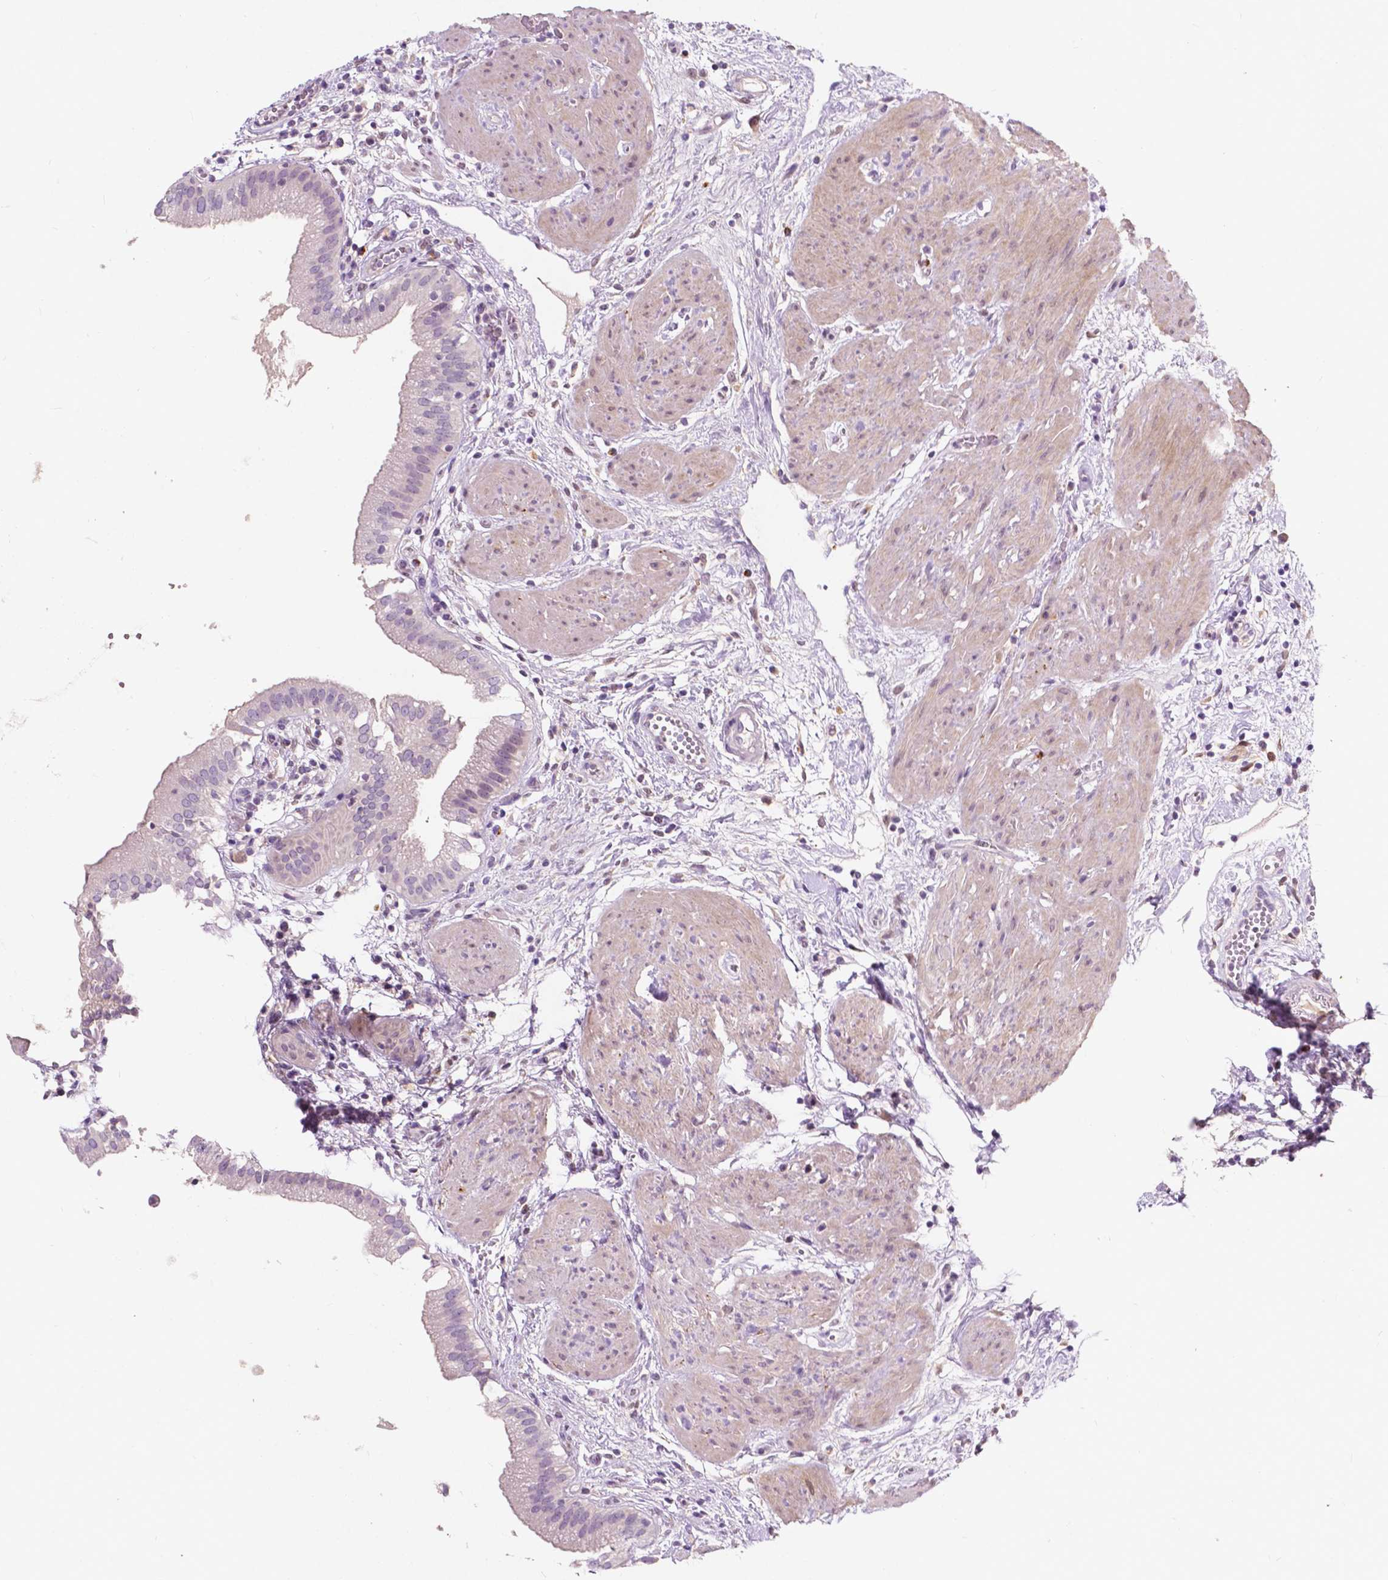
{"staining": {"intensity": "weak", "quantity": "<25%", "location": "cytoplasmic/membranous"}, "tissue": "gallbladder", "cell_type": "Glandular cells", "image_type": "normal", "snomed": [{"axis": "morphology", "description": "Normal tissue, NOS"}, {"axis": "topography", "description": "Gallbladder"}], "caption": "Human gallbladder stained for a protein using immunohistochemistry (IHC) displays no expression in glandular cells.", "gene": "GPR37", "patient": {"sex": "female", "age": 65}}